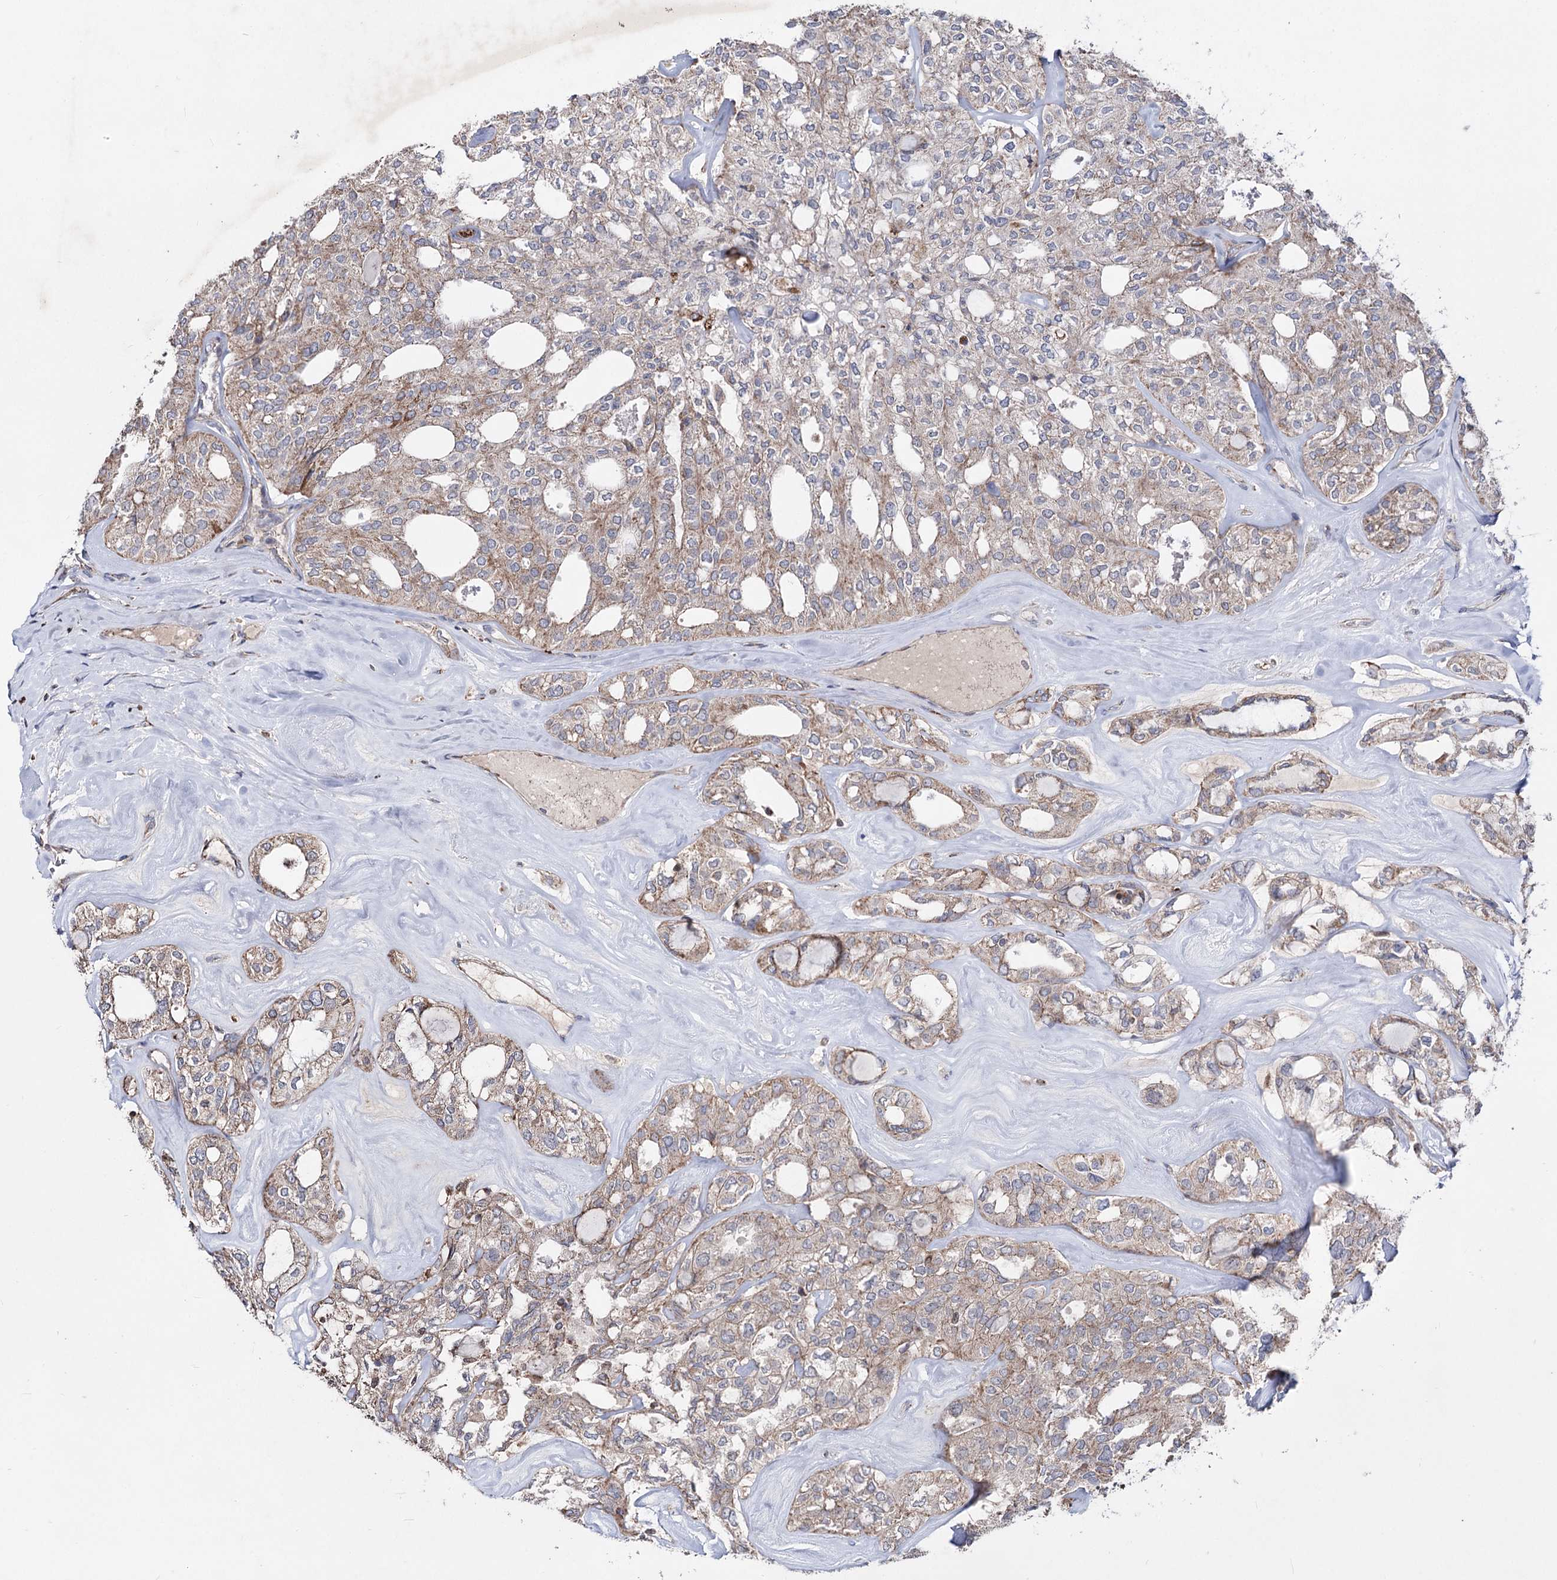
{"staining": {"intensity": "weak", "quantity": "25%-75%", "location": "cytoplasmic/membranous"}, "tissue": "thyroid cancer", "cell_type": "Tumor cells", "image_type": "cancer", "snomed": [{"axis": "morphology", "description": "Follicular adenoma carcinoma, NOS"}, {"axis": "topography", "description": "Thyroid gland"}], "caption": "Protein expression analysis of thyroid cancer shows weak cytoplasmic/membranous expression in about 25%-75% of tumor cells. The staining was performed using DAB, with brown indicating positive protein expression. Nuclei are stained blue with hematoxylin.", "gene": "ARHGAP20", "patient": {"sex": "male", "age": 75}}